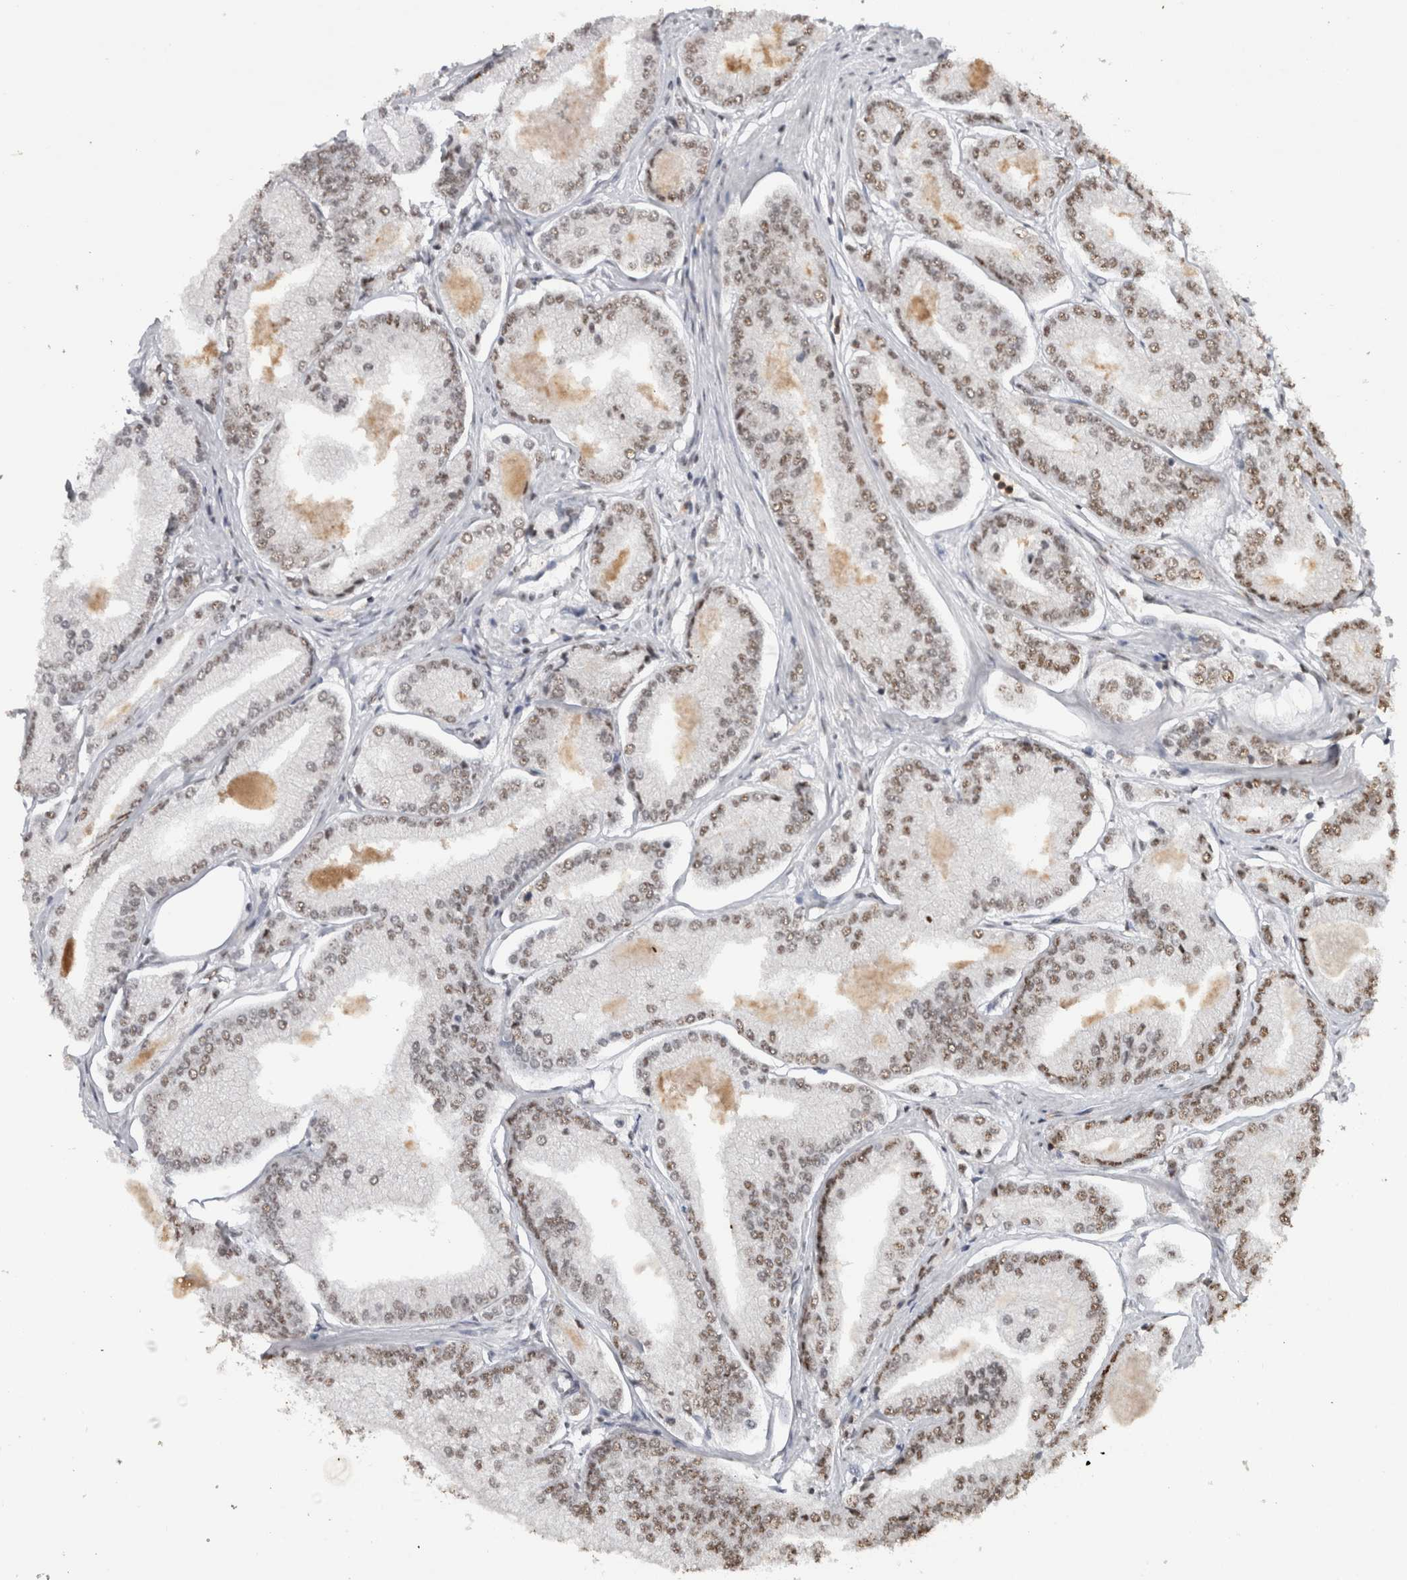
{"staining": {"intensity": "weak", "quantity": ">75%", "location": "nuclear"}, "tissue": "prostate cancer", "cell_type": "Tumor cells", "image_type": "cancer", "snomed": [{"axis": "morphology", "description": "Adenocarcinoma, Low grade"}, {"axis": "topography", "description": "Prostate"}], "caption": "Brown immunohistochemical staining in prostate low-grade adenocarcinoma demonstrates weak nuclear staining in approximately >75% of tumor cells. (DAB IHC with brightfield microscopy, high magnification).", "gene": "RPS6KA2", "patient": {"sex": "male", "age": 52}}